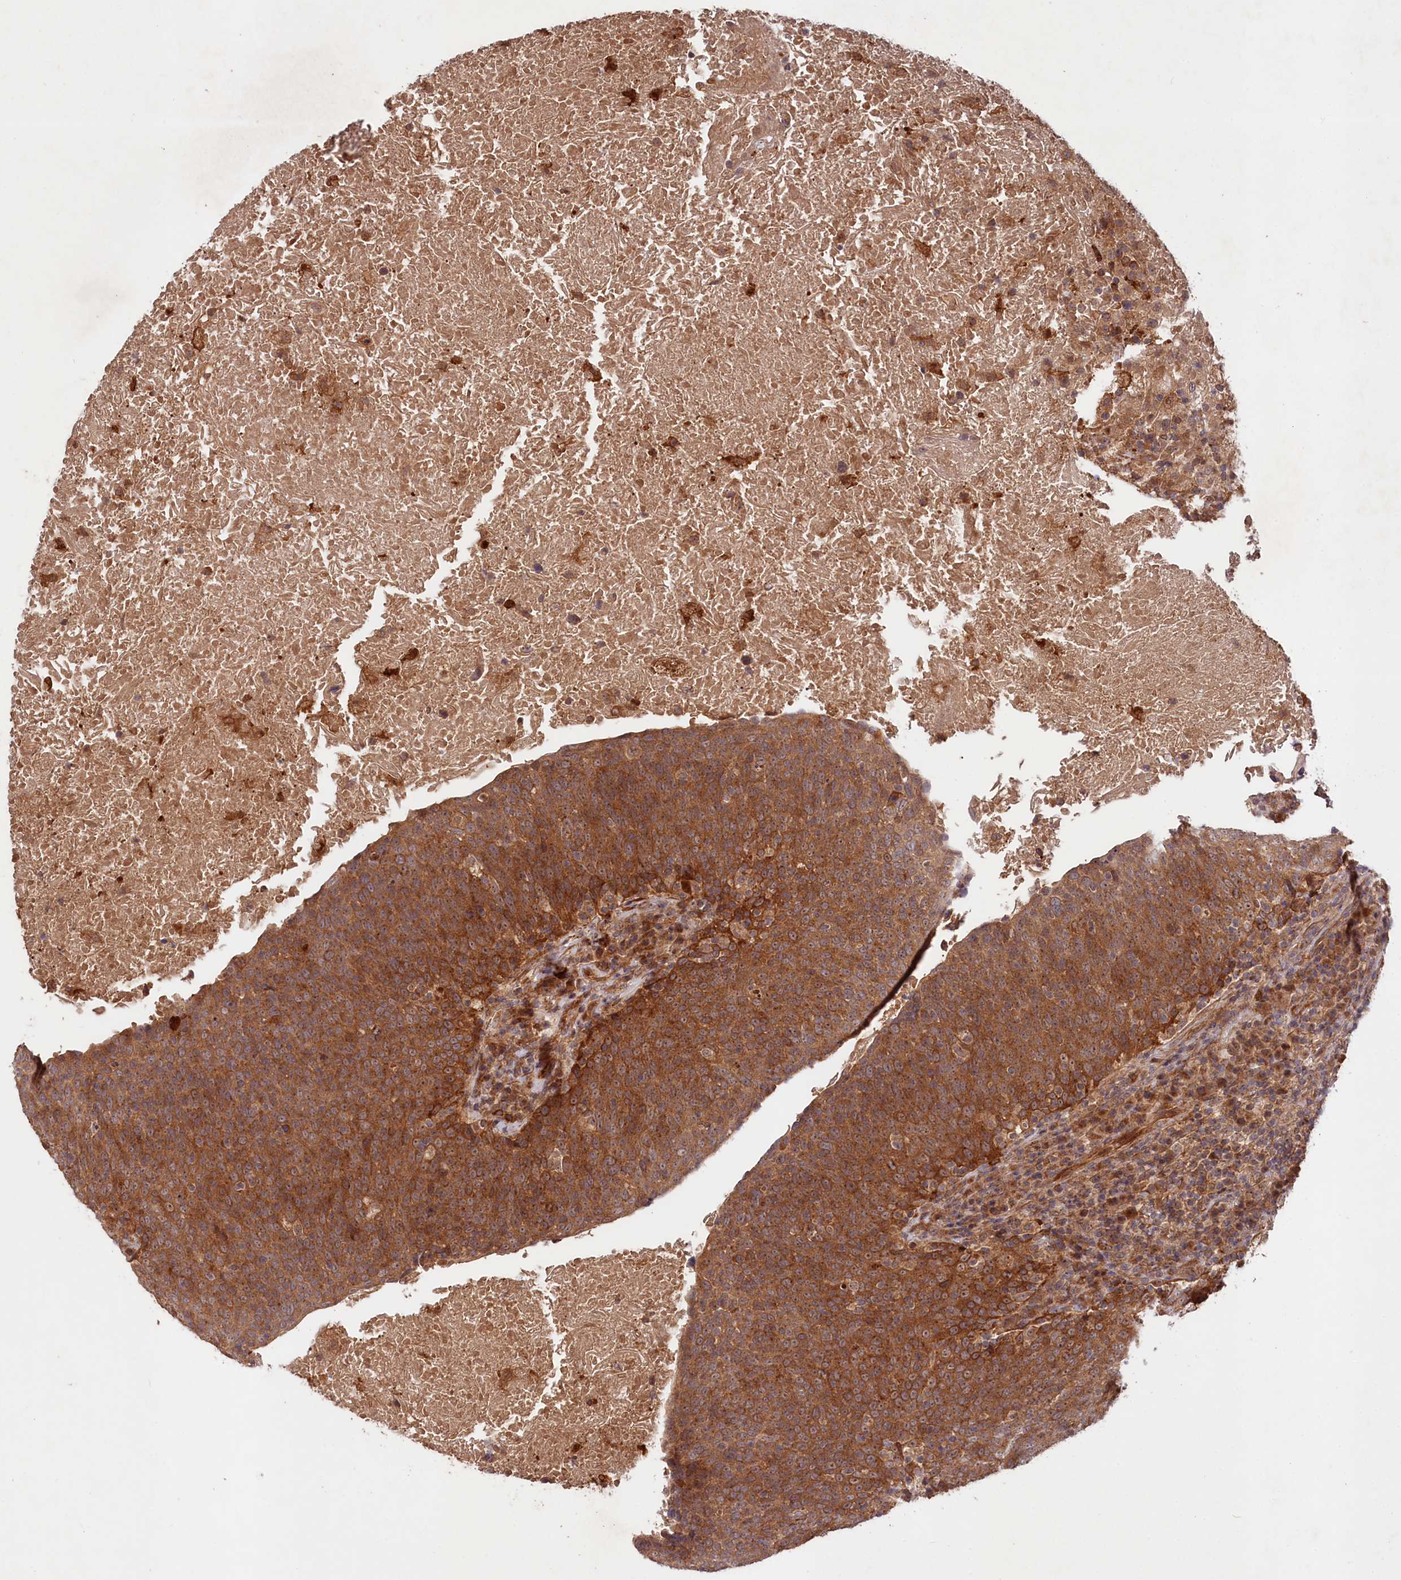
{"staining": {"intensity": "strong", "quantity": ">75%", "location": "cytoplasmic/membranous"}, "tissue": "head and neck cancer", "cell_type": "Tumor cells", "image_type": "cancer", "snomed": [{"axis": "morphology", "description": "Squamous cell carcinoma, NOS"}, {"axis": "morphology", "description": "Squamous cell carcinoma, metastatic, NOS"}, {"axis": "topography", "description": "Lymph node"}, {"axis": "topography", "description": "Head-Neck"}], "caption": "An IHC photomicrograph of tumor tissue is shown. Protein staining in brown highlights strong cytoplasmic/membranous positivity in metastatic squamous cell carcinoma (head and neck) within tumor cells.", "gene": "NEDD1", "patient": {"sex": "male", "age": 62}}